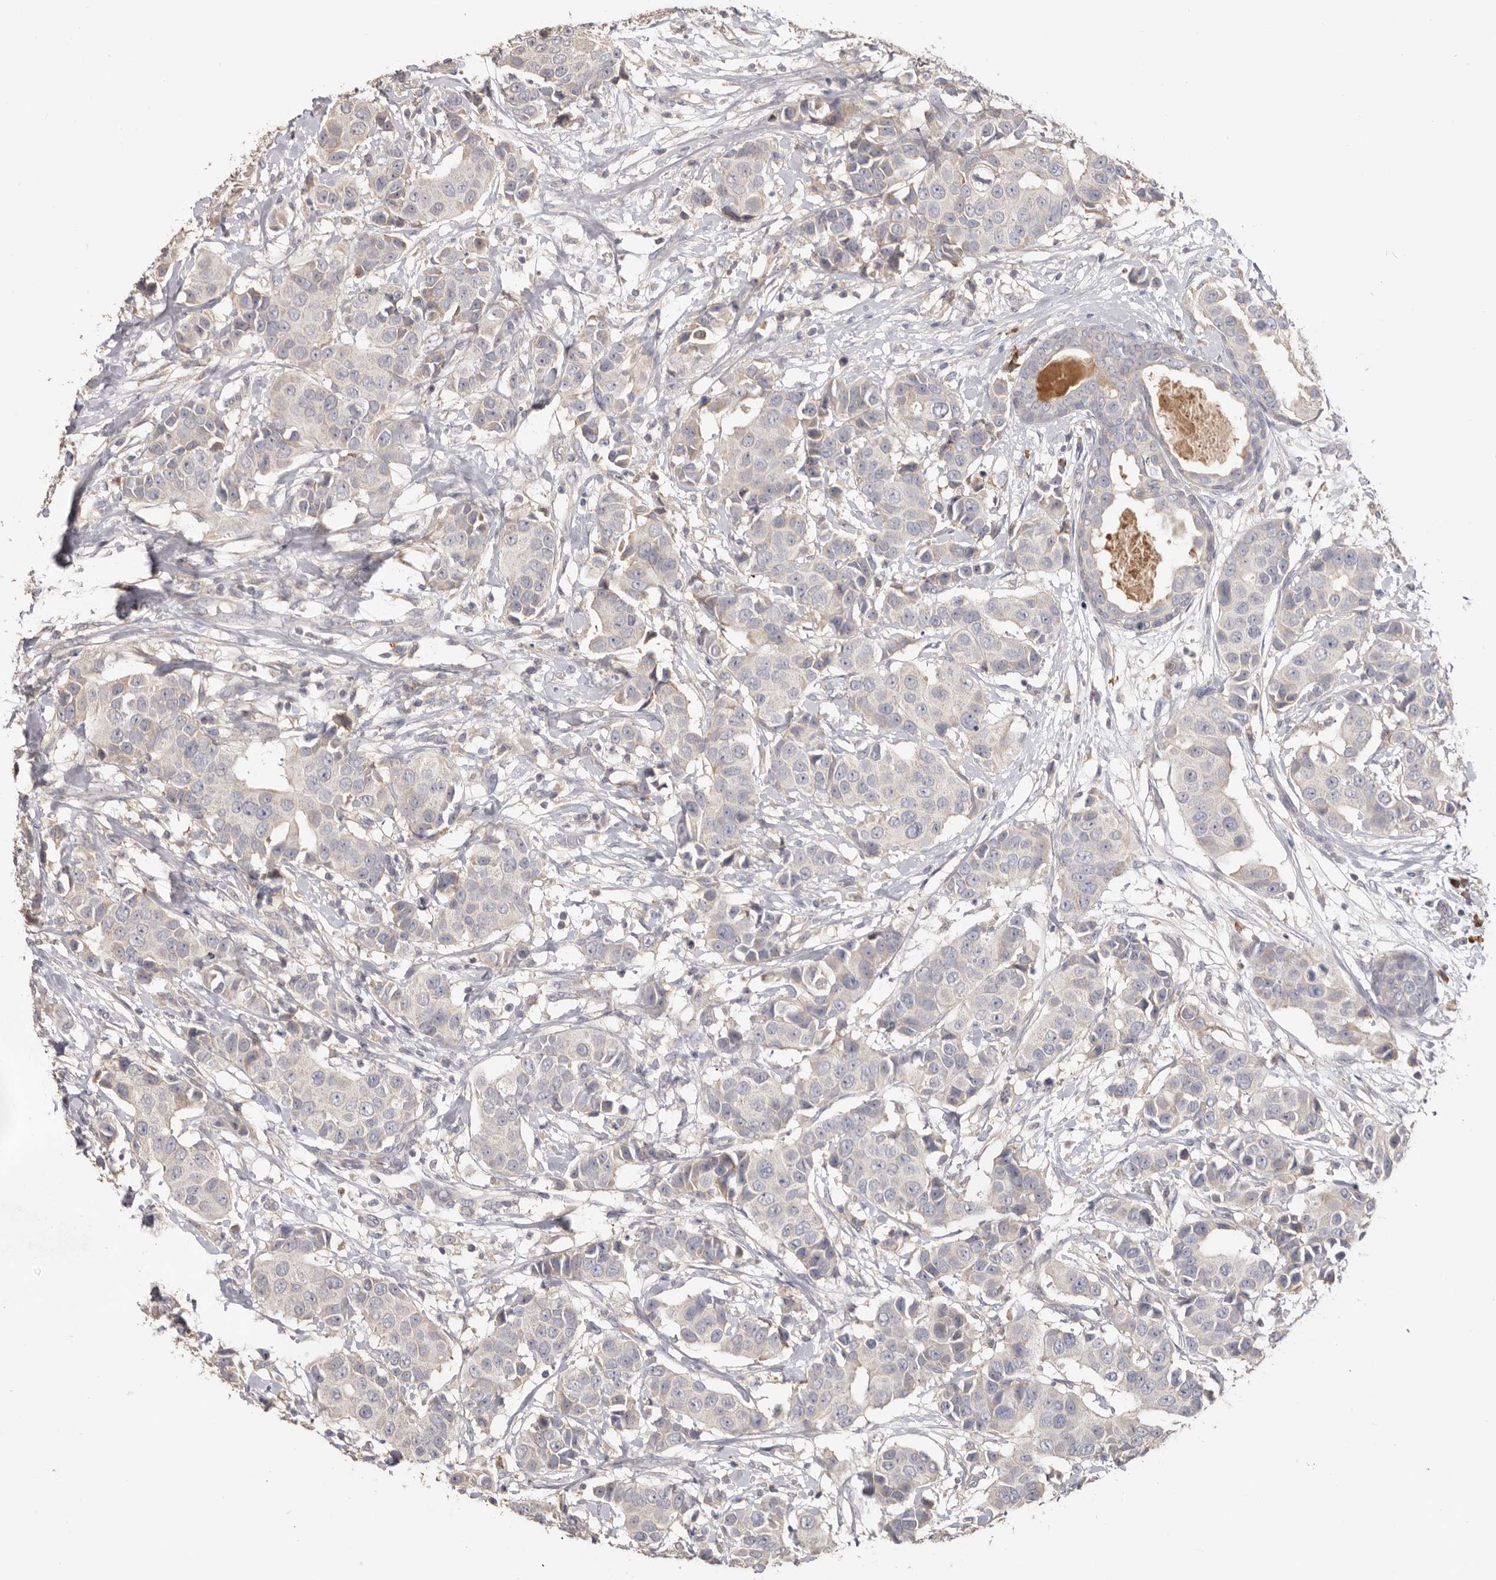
{"staining": {"intensity": "negative", "quantity": "none", "location": "none"}, "tissue": "breast cancer", "cell_type": "Tumor cells", "image_type": "cancer", "snomed": [{"axis": "morphology", "description": "Normal tissue, NOS"}, {"axis": "morphology", "description": "Duct carcinoma"}, {"axis": "topography", "description": "Breast"}], "caption": "High magnification brightfield microscopy of breast cancer (invasive ductal carcinoma) stained with DAB (brown) and counterstained with hematoxylin (blue): tumor cells show no significant expression.", "gene": "HCAR2", "patient": {"sex": "female", "age": 39}}